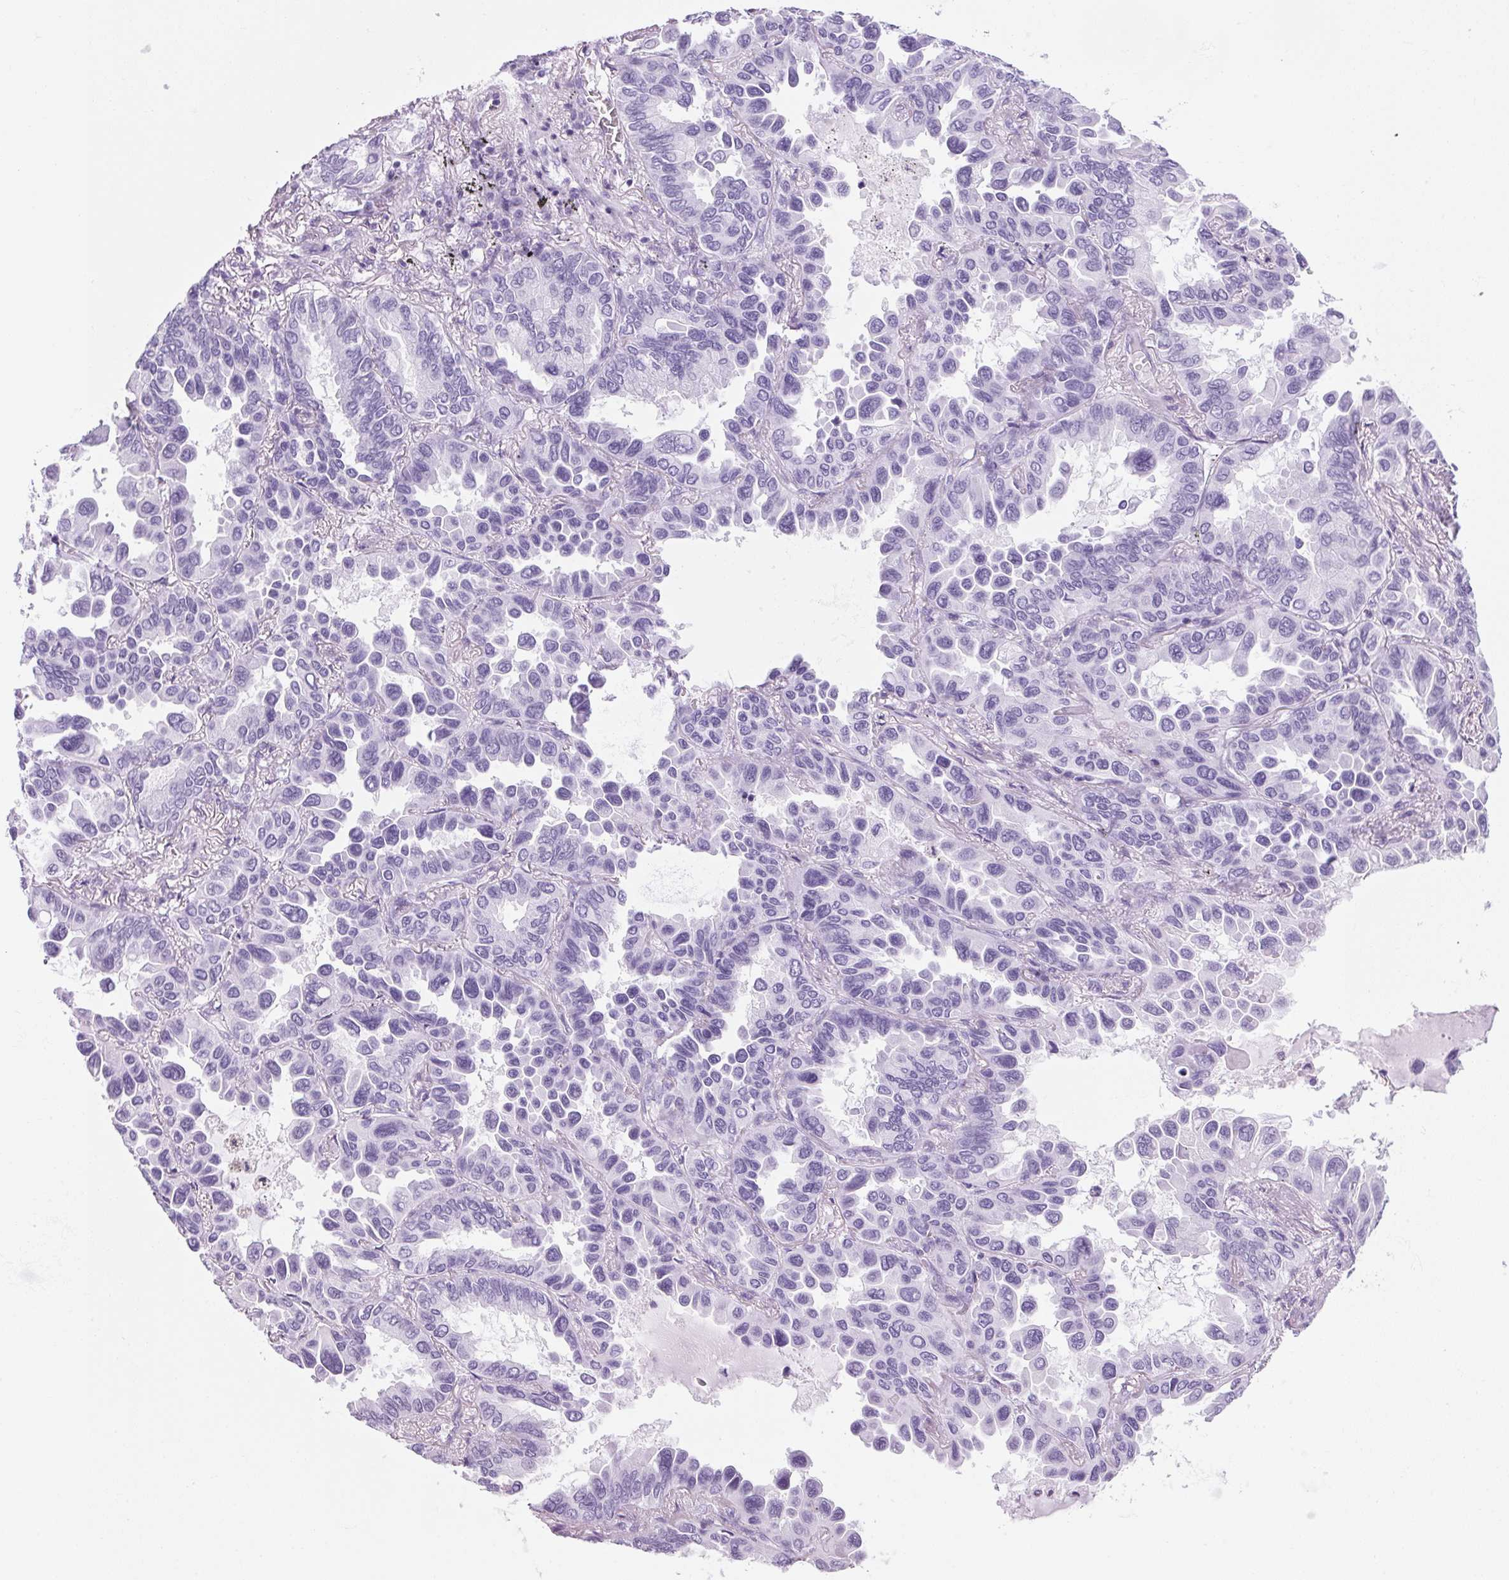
{"staining": {"intensity": "negative", "quantity": "none", "location": "none"}, "tissue": "lung cancer", "cell_type": "Tumor cells", "image_type": "cancer", "snomed": [{"axis": "morphology", "description": "Adenocarcinoma, NOS"}, {"axis": "topography", "description": "Lung"}], "caption": "This is an IHC histopathology image of lung adenocarcinoma. There is no staining in tumor cells.", "gene": "PPP1R1A", "patient": {"sex": "male", "age": 64}}